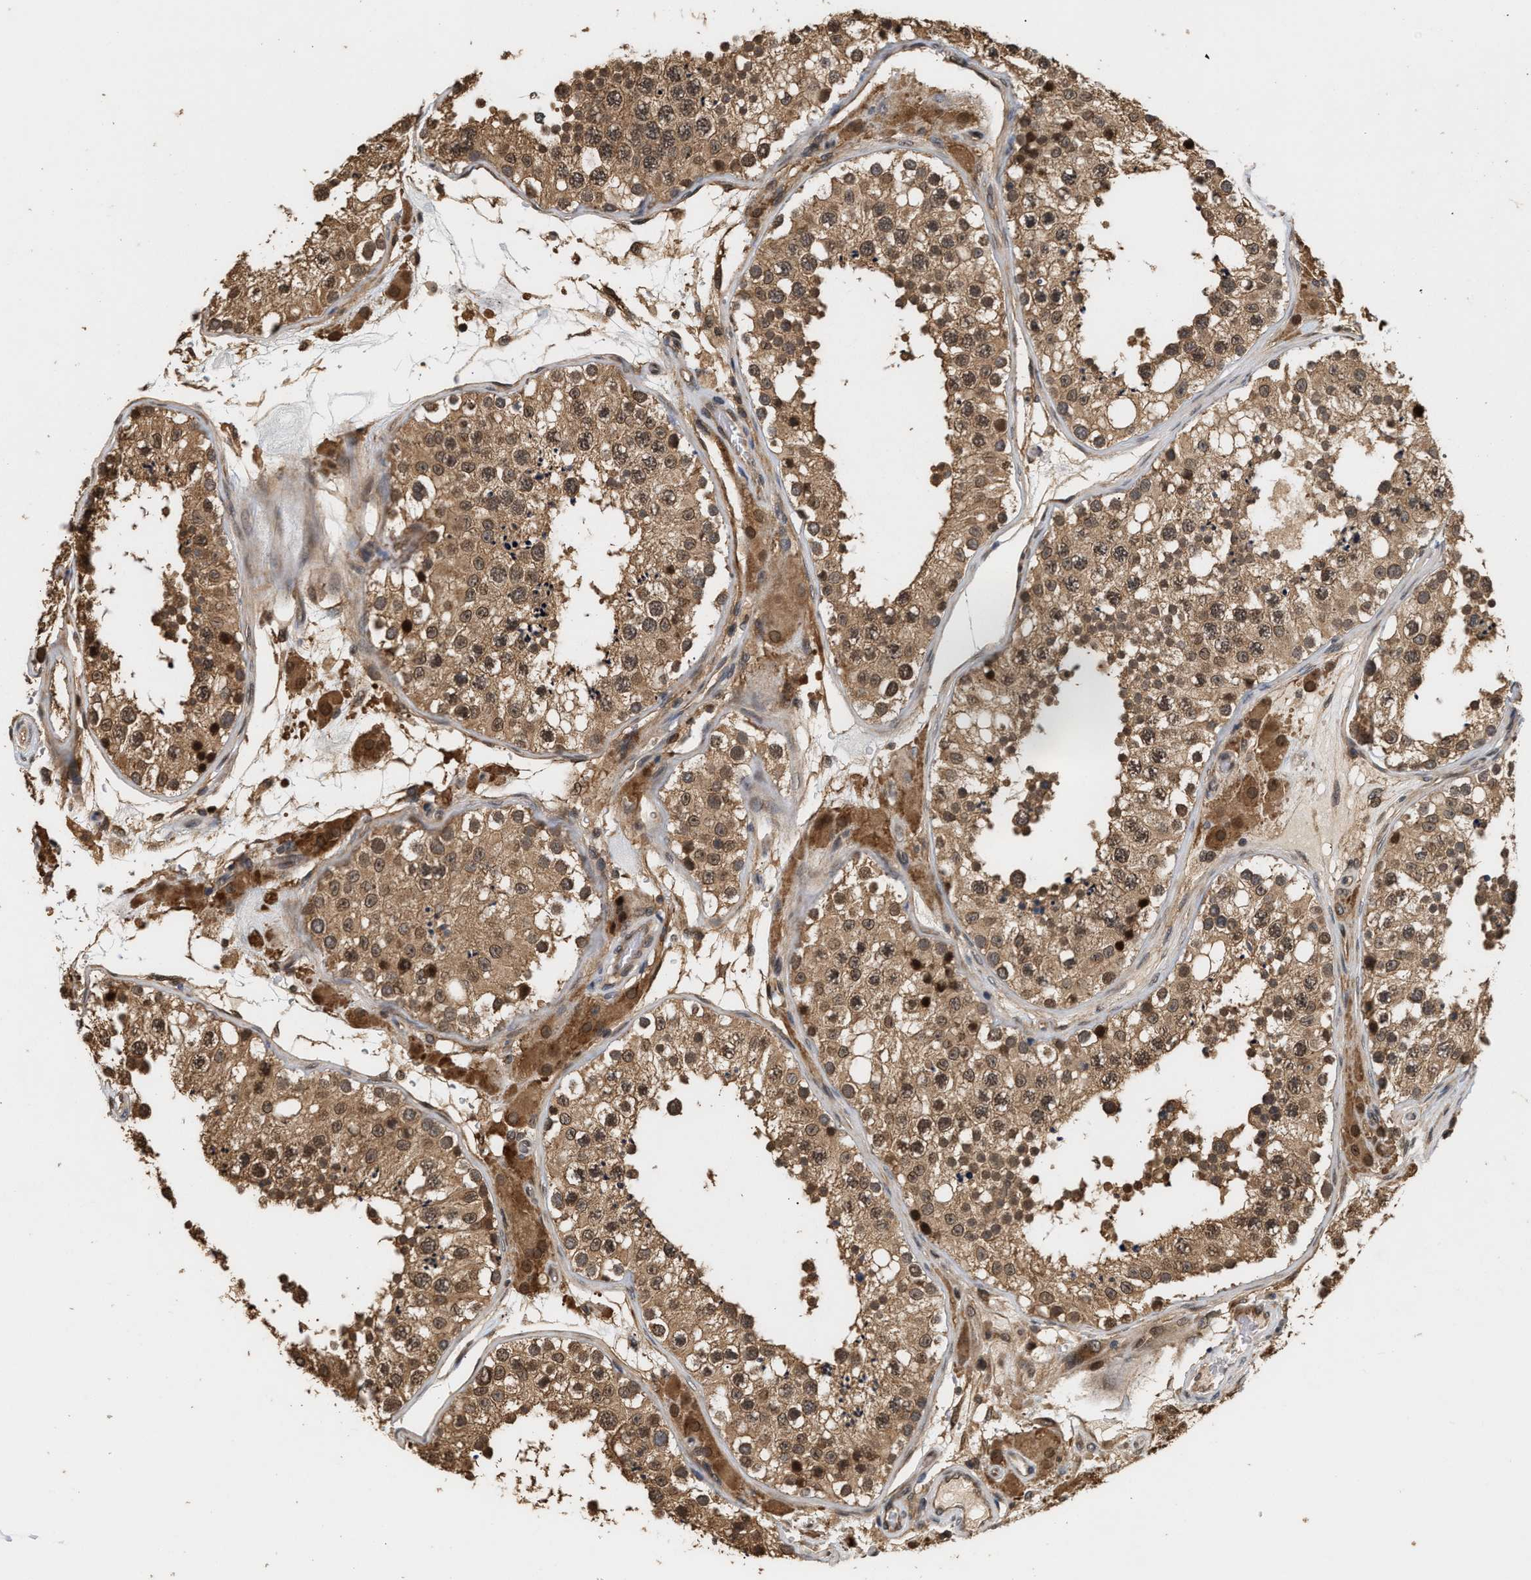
{"staining": {"intensity": "moderate", "quantity": ">75%", "location": "cytoplasmic/membranous,nuclear"}, "tissue": "testis", "cell_type": "Cells in seminiferous ducts", "image_type": "normal", "snomed": [{"axis": "morphology", "description": "Normal tissue, NOS"}, {"axis": "topography", "description": "Testis"}], "caption": "Immunohistochemical staining of normal human testis displays medium levels of moderate cytoplasmic/membranous,nuclear expression in approximately >75% of cells in seminiferous ducts. The protein is shown in brown color, while the nuclei are stained blue.", "gene": "ABHD5", "patient": {"sex": "male", "age": 26}}